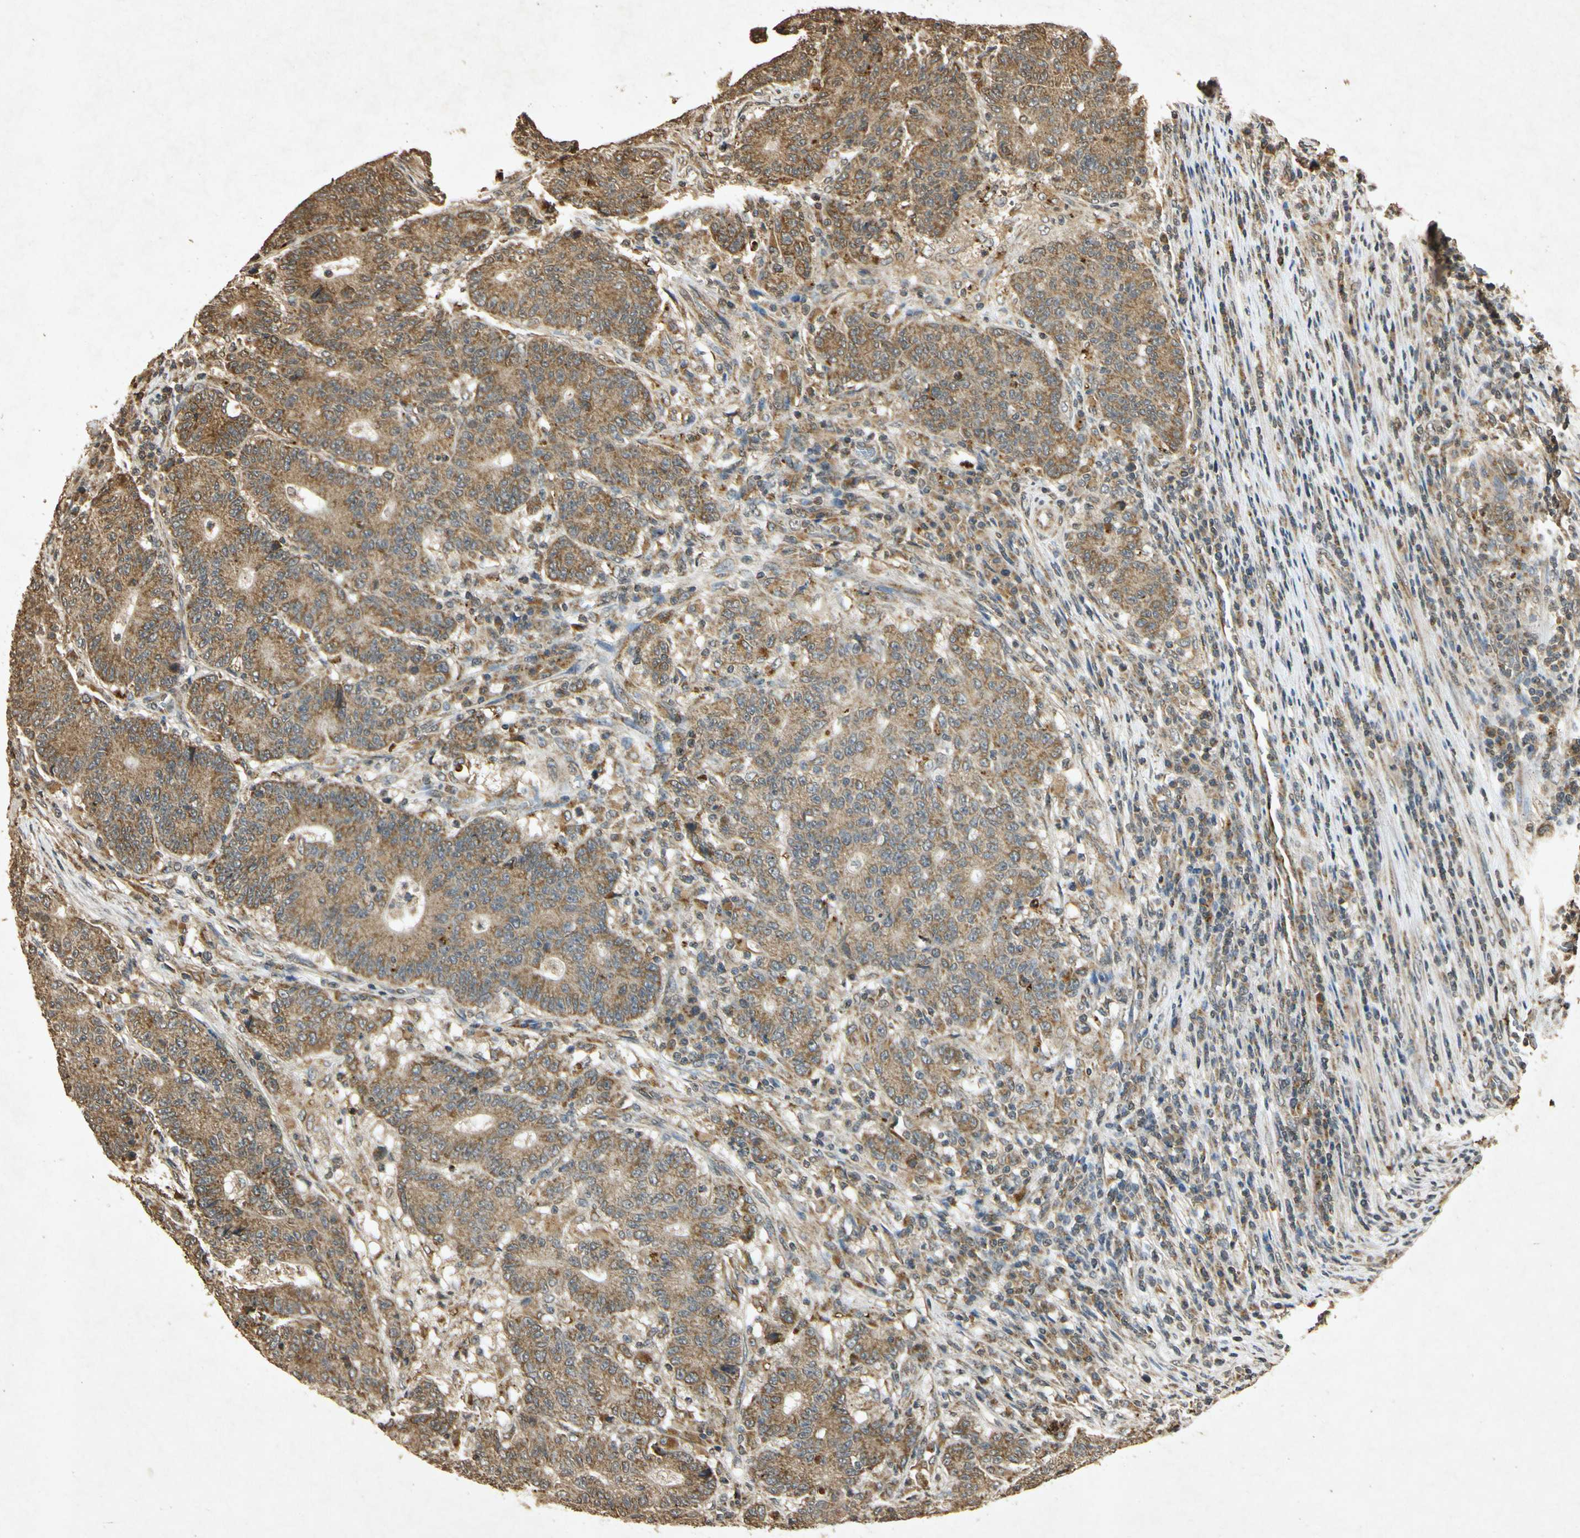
{"staining": {"intensity": "moderate", "quantity": ">75%", "location": "cytoplasmic/membranous"}, "tissue": "colorectal cancer", "cell_type": "Tumor cells", "image_type": "cancer", "snomed": [{"axis": "morphology", "description": "Normal tissue, NOS"}, {"axis": "morphology", "description": "Adenocarcinoma, NOS"}, {"axis": "topography", "description": "Colon"}], "caption": "Approximately >75% of tumor cells in colorectal cancer (adenocarcinoma) display moderate cytoplasmic/membranous protein positivity as visualized by brown immunohistochemical staining.", "gene": "PRDX3", "patient": {"sex": "female", "age": 75}}